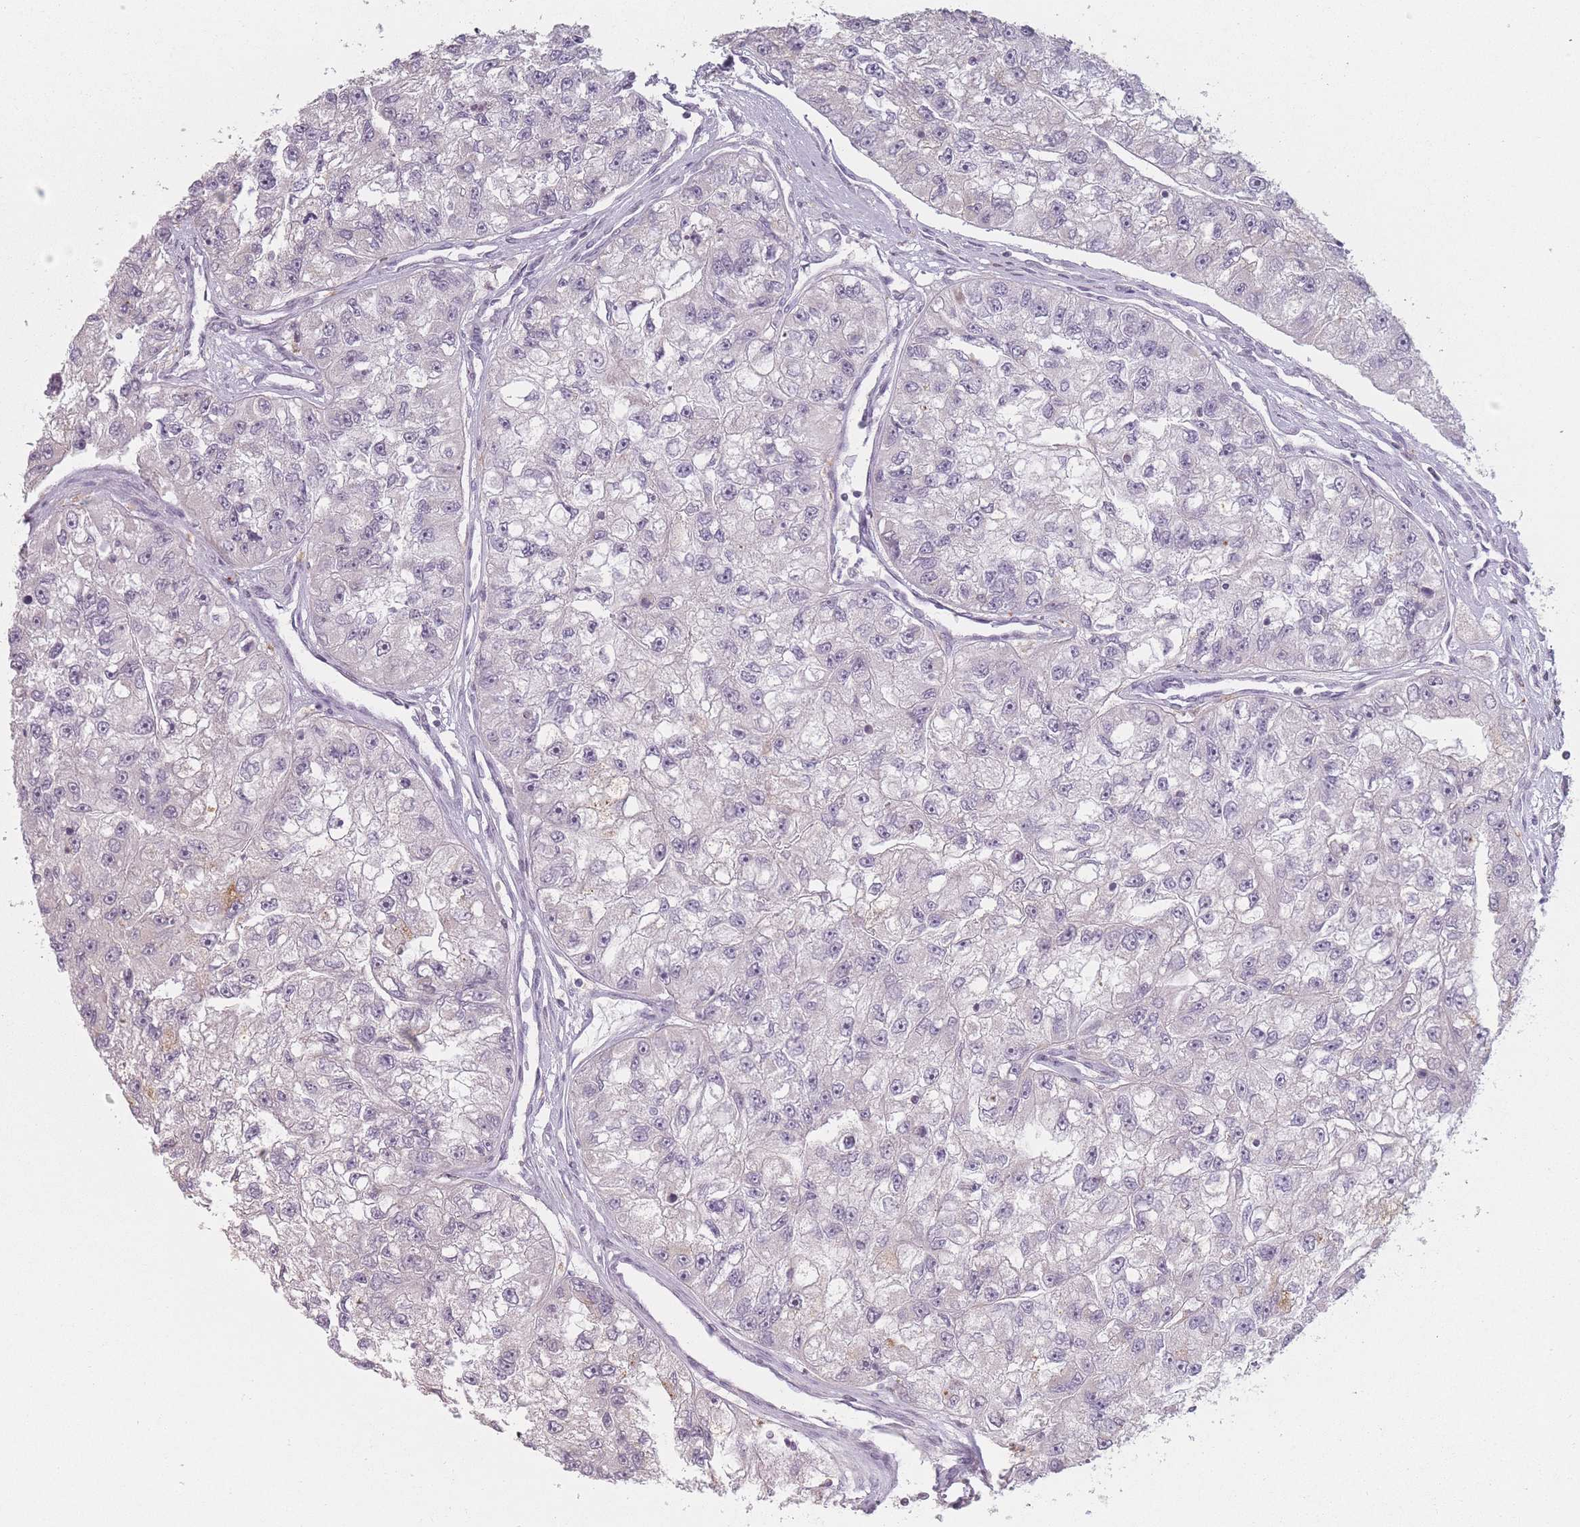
{"staining": {"intensity": "negative", "quantity": "none", "location": "none"}, "tissue": "renal cancer", "cell_type": "Tumor cells", "image_type": "cancer", "snomed": [{"axis": "morphology", "description": "Adenocarcinoma, NOS"}, {"axis": "topography", "description": "Kidney"}], "caption": "Immunohistochemistry (IHC) of human renal cancer (adenocarcinoma) reveals no positivity in tumor cells.", "gene": "OR10C1", "patient": {"sex": "male", "age": 63}}